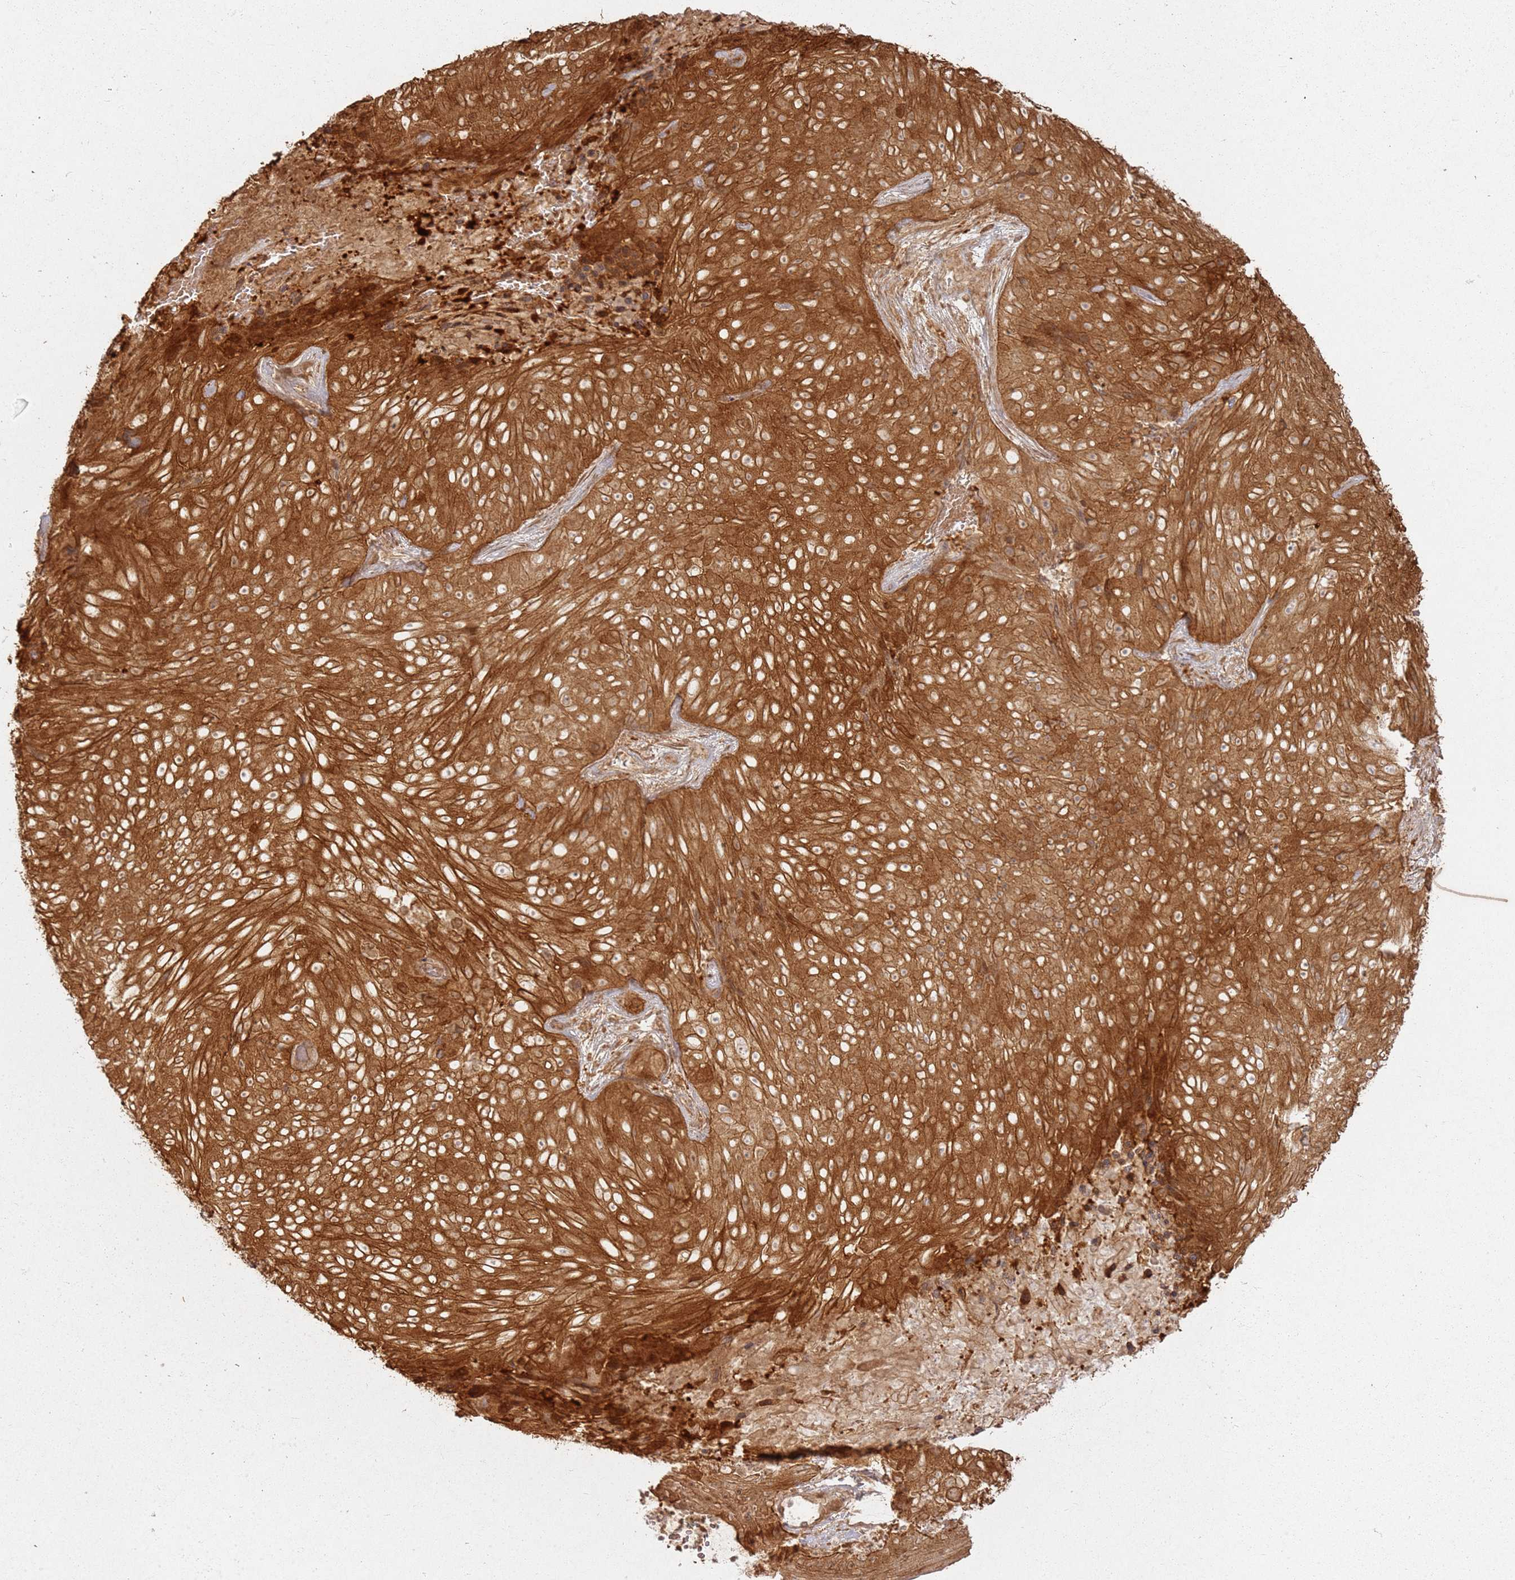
{"staining": {"intensity": "strong", "quantity": ">75%", "location": "cytoplasmic/membranous"}, "tissue": "skin cancer", "cell_type": "Tumor cells", "image_type": "cancer", "snomed": [{"axis": "morphology", "description": "Squamous cell carcinoma, NOS"}, {"axis": "topography", "description": "Skin"}], "caption": "Immunohistochemical staining of human squamous cell carcinoma (skin) reveals high levels of strong cytoplasmic/membranous protein positivity in about >75% of tumor cells.", "gene": "ZNF776", "patient": {"sex": "female", "age": 87}}